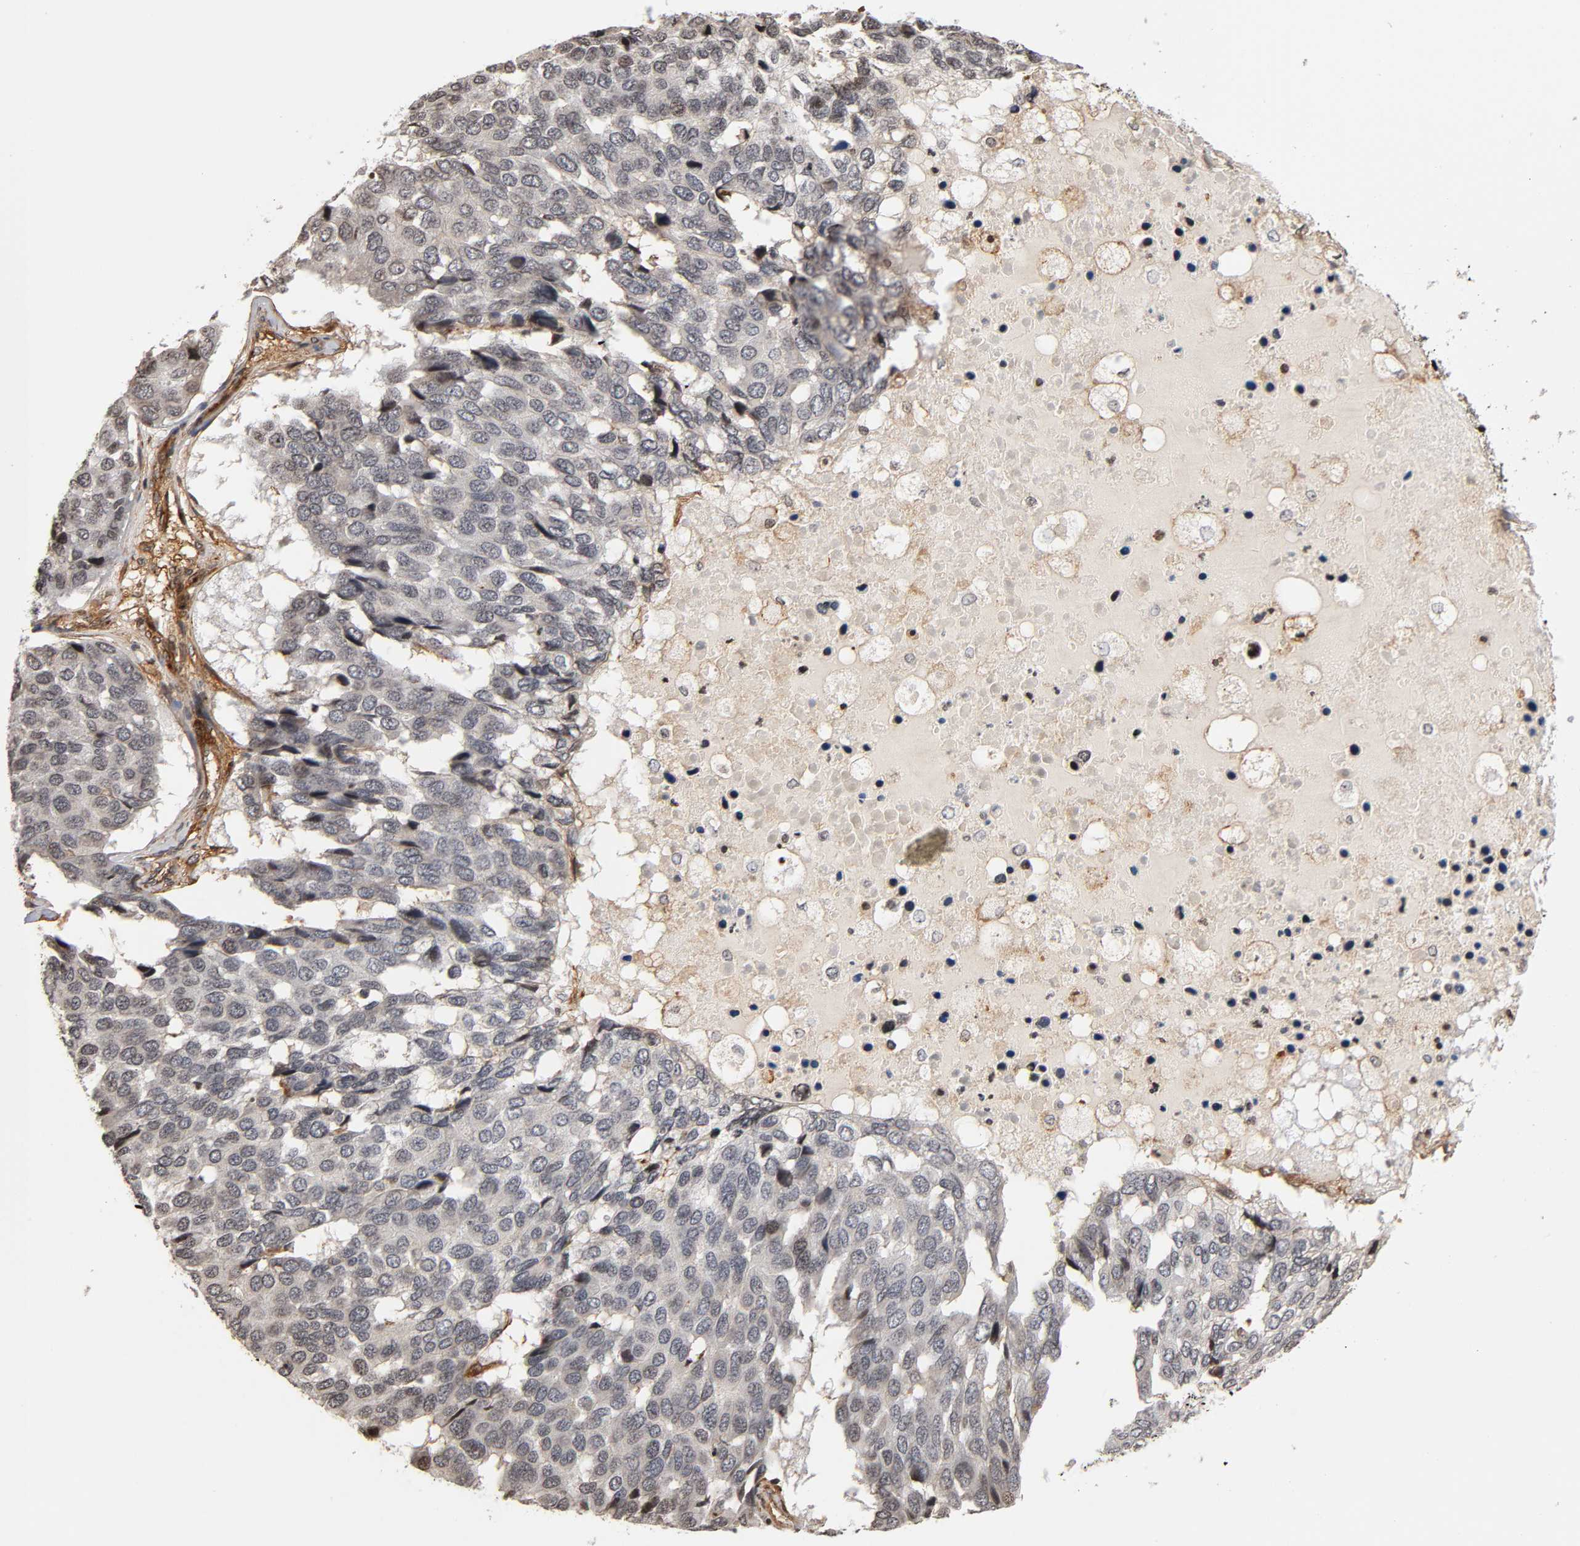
{"staining": {"intensity": "negative", "quantity": "none", "location": "none"}, "tissue": "pancreatic cancer", "cell_type": "Tumor cells", "image_type": "cancer", "snomed": [{"axis": "morphology", "description": "Adenocarcinoma, NOS"}, {"axis": "topography", "description": "Pancreas"}], "caption": "Immunohistochemistry micrograph of pancreatic cancer (adenocarcinoma) stained for a protein (brown), which shows no expression in tumor cells. (Brightfield microscopy of DAB (3,3'-diaminobenzidine) immunohistochemistry at high magnification).", "gene": "ITGAV", "patient": {"sex": "male", "age": 50}}